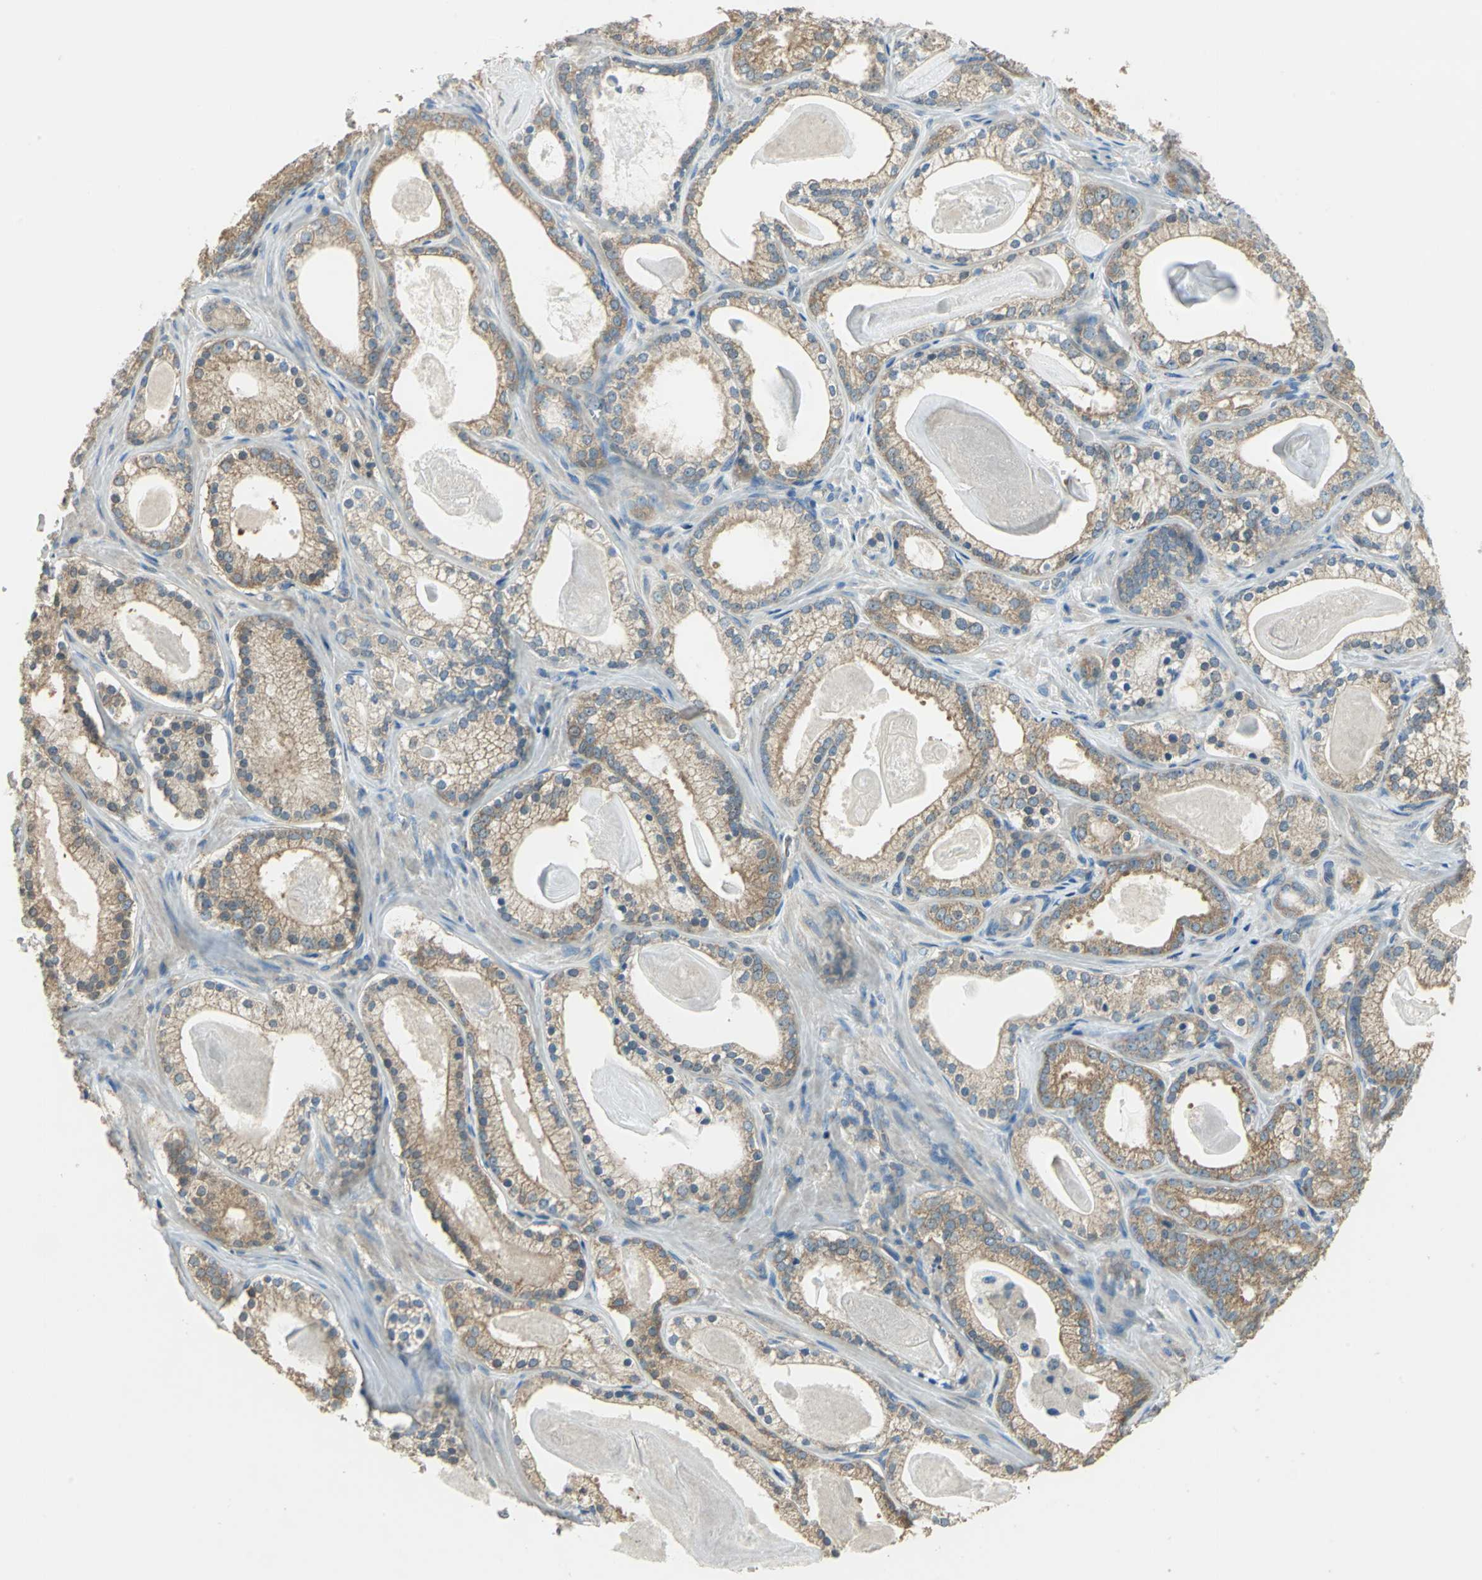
{"staining": {"intensity": "moderate", "quantity": ">75%", "location": "cytoplasmic/membranous"}, "tissue": "prostate cancer", "cell_type": "Tumor cells", "image_type": "cancer", "snomed": [{"axis": "morphology", "description": "Adenocarcinoma, Low grade"}, {"axis": "topography", "description": "Prostate"}], "caption": "This photomicrograph reveals immunohistochemistry staining of prostate adenocarcinoma (low-grade), with medium moderate cytoplasmic/membranous expression in about >75% of tumor cells.", "gene": "SHC2", "patient": {"sex": "male", "age": 59}}